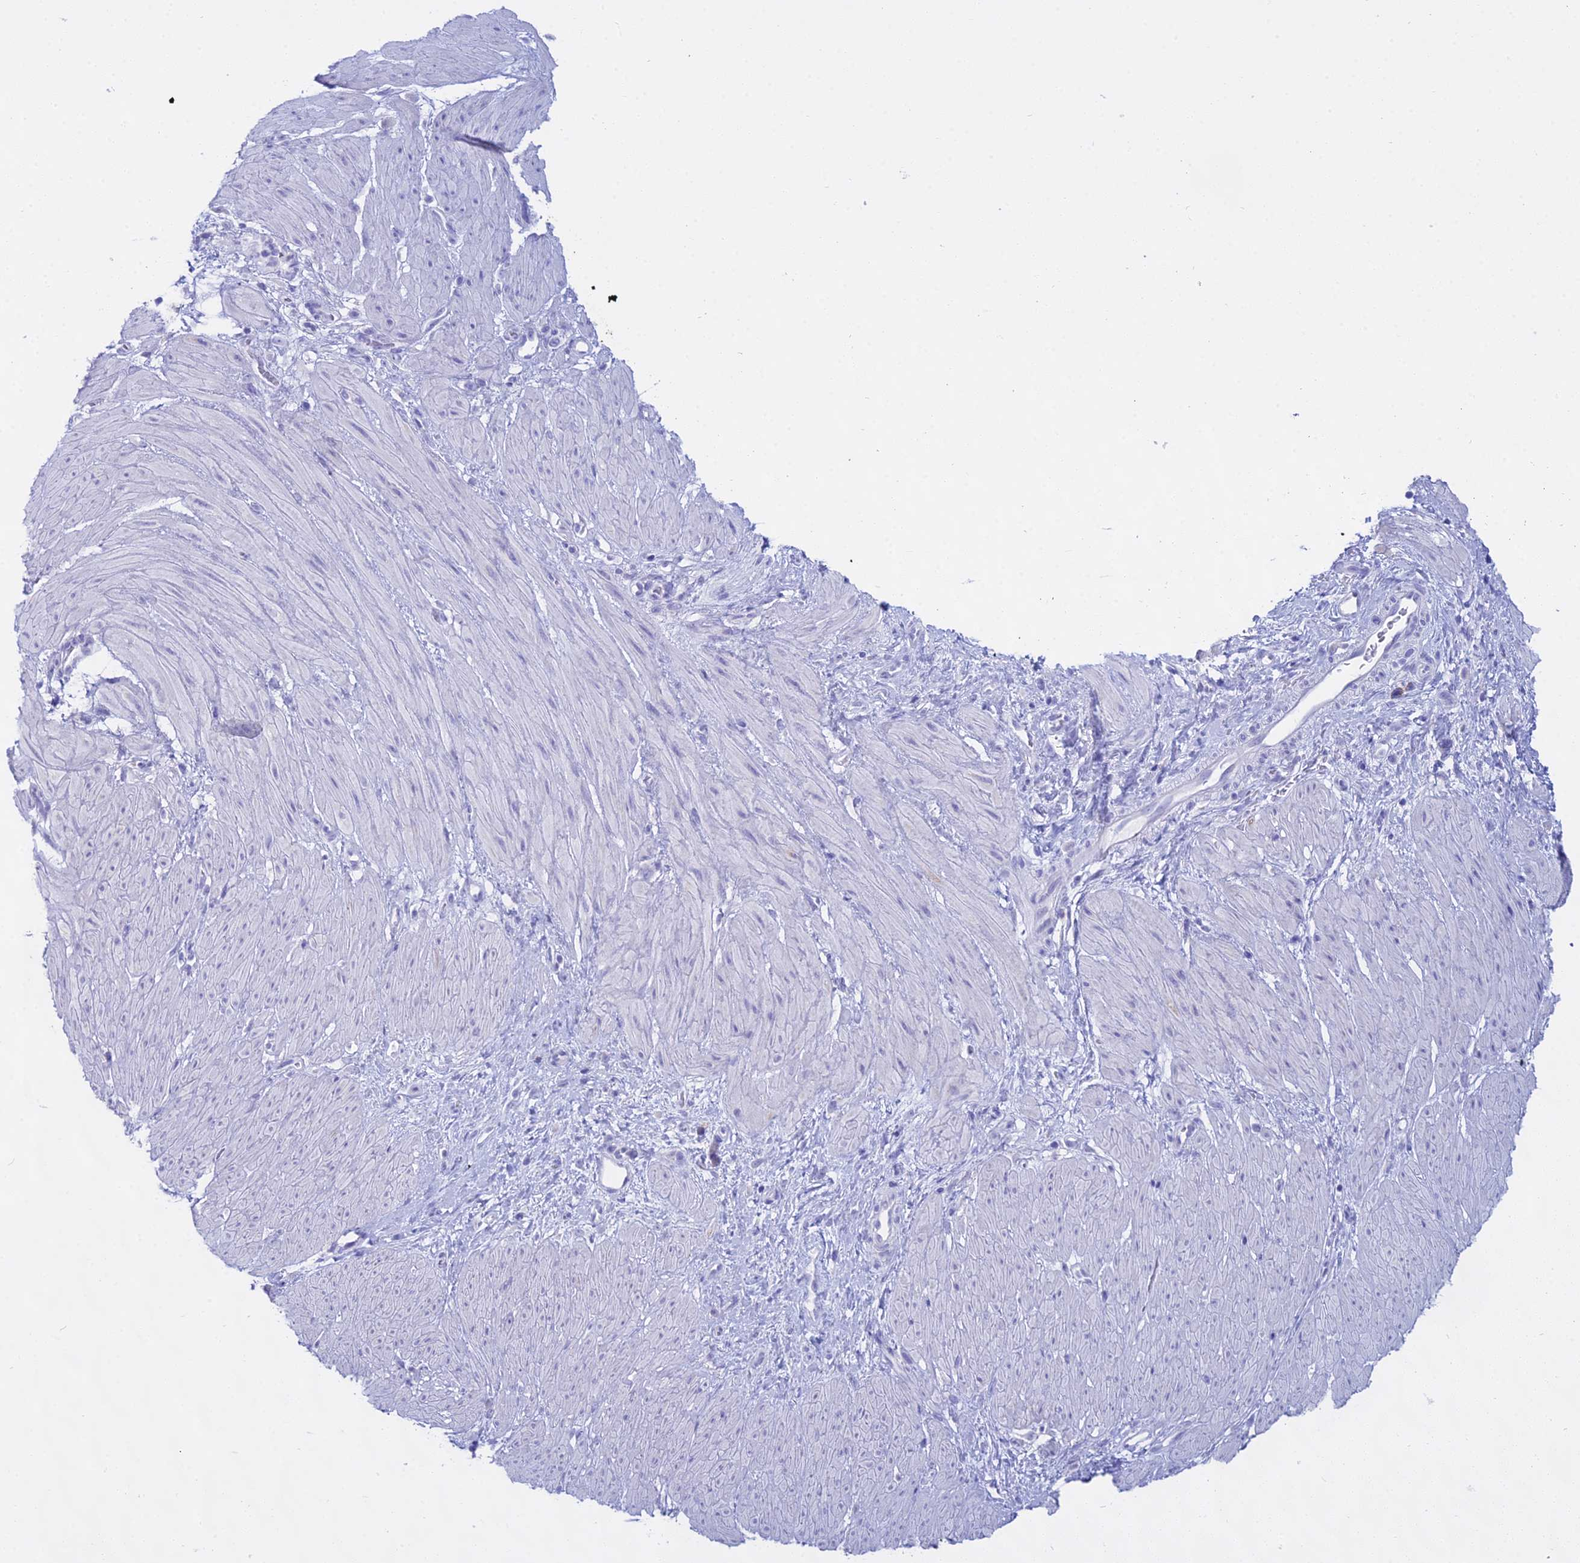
{"staining": {"intensity": "negative", "quantity": "none", "location": "none"}, "tissue": "stomach cancer", "cell_type": "Tumor cells", "image_type": "cancer", "snomed": [{"axis": "morphology", "description": "Adenocarcinoma, NOS"}, {"axis": "topography", "description": "Stomach"}], "caption": "Human adenocarcinoma (stomach) stained for a protein using IHC exhibits no expression in tumor cells.", "gene": "CGB2", "patient": {"sex": "male", "age": 48}}